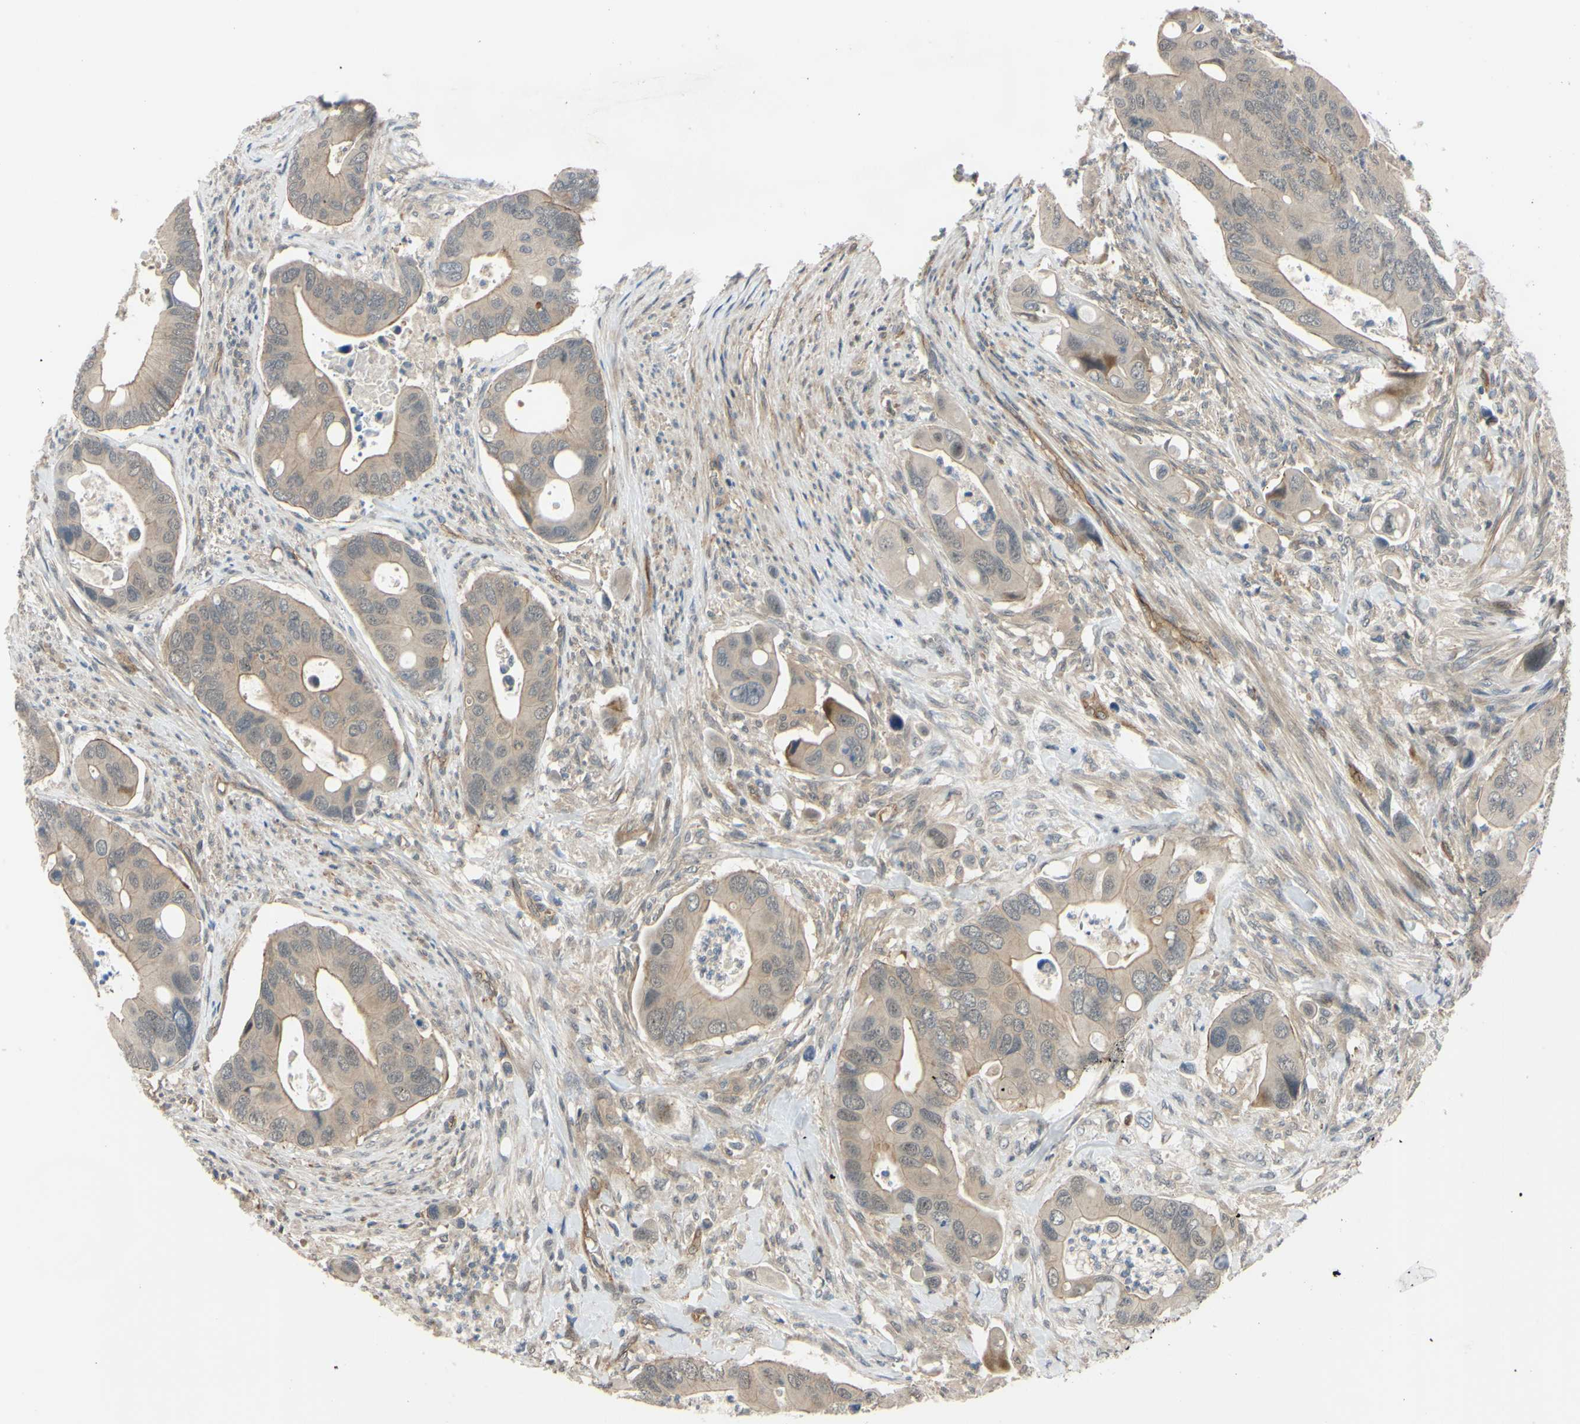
{"staining": {"intensity": "moderate", "quantity": "25%-75%", "location": "cytoplasmic/membranous"}, "tissue": "colorectal cancer", "cell_type": "Tumor cells", "image_type": "cancer", "snomed": [{"axis": "morphology", "description": "Adenocarcinoma, NOS"}, {"axis": "topography", "description": "Rectum"}], "caption": "Protein staining demonstrates moderate cytoplasmic/membranous expression in about 25%-75% of tumor cells in adenocarcinoma (colorectal).", "gene": "COMMD9", "patient": {"sex": "female", "age": 57}}